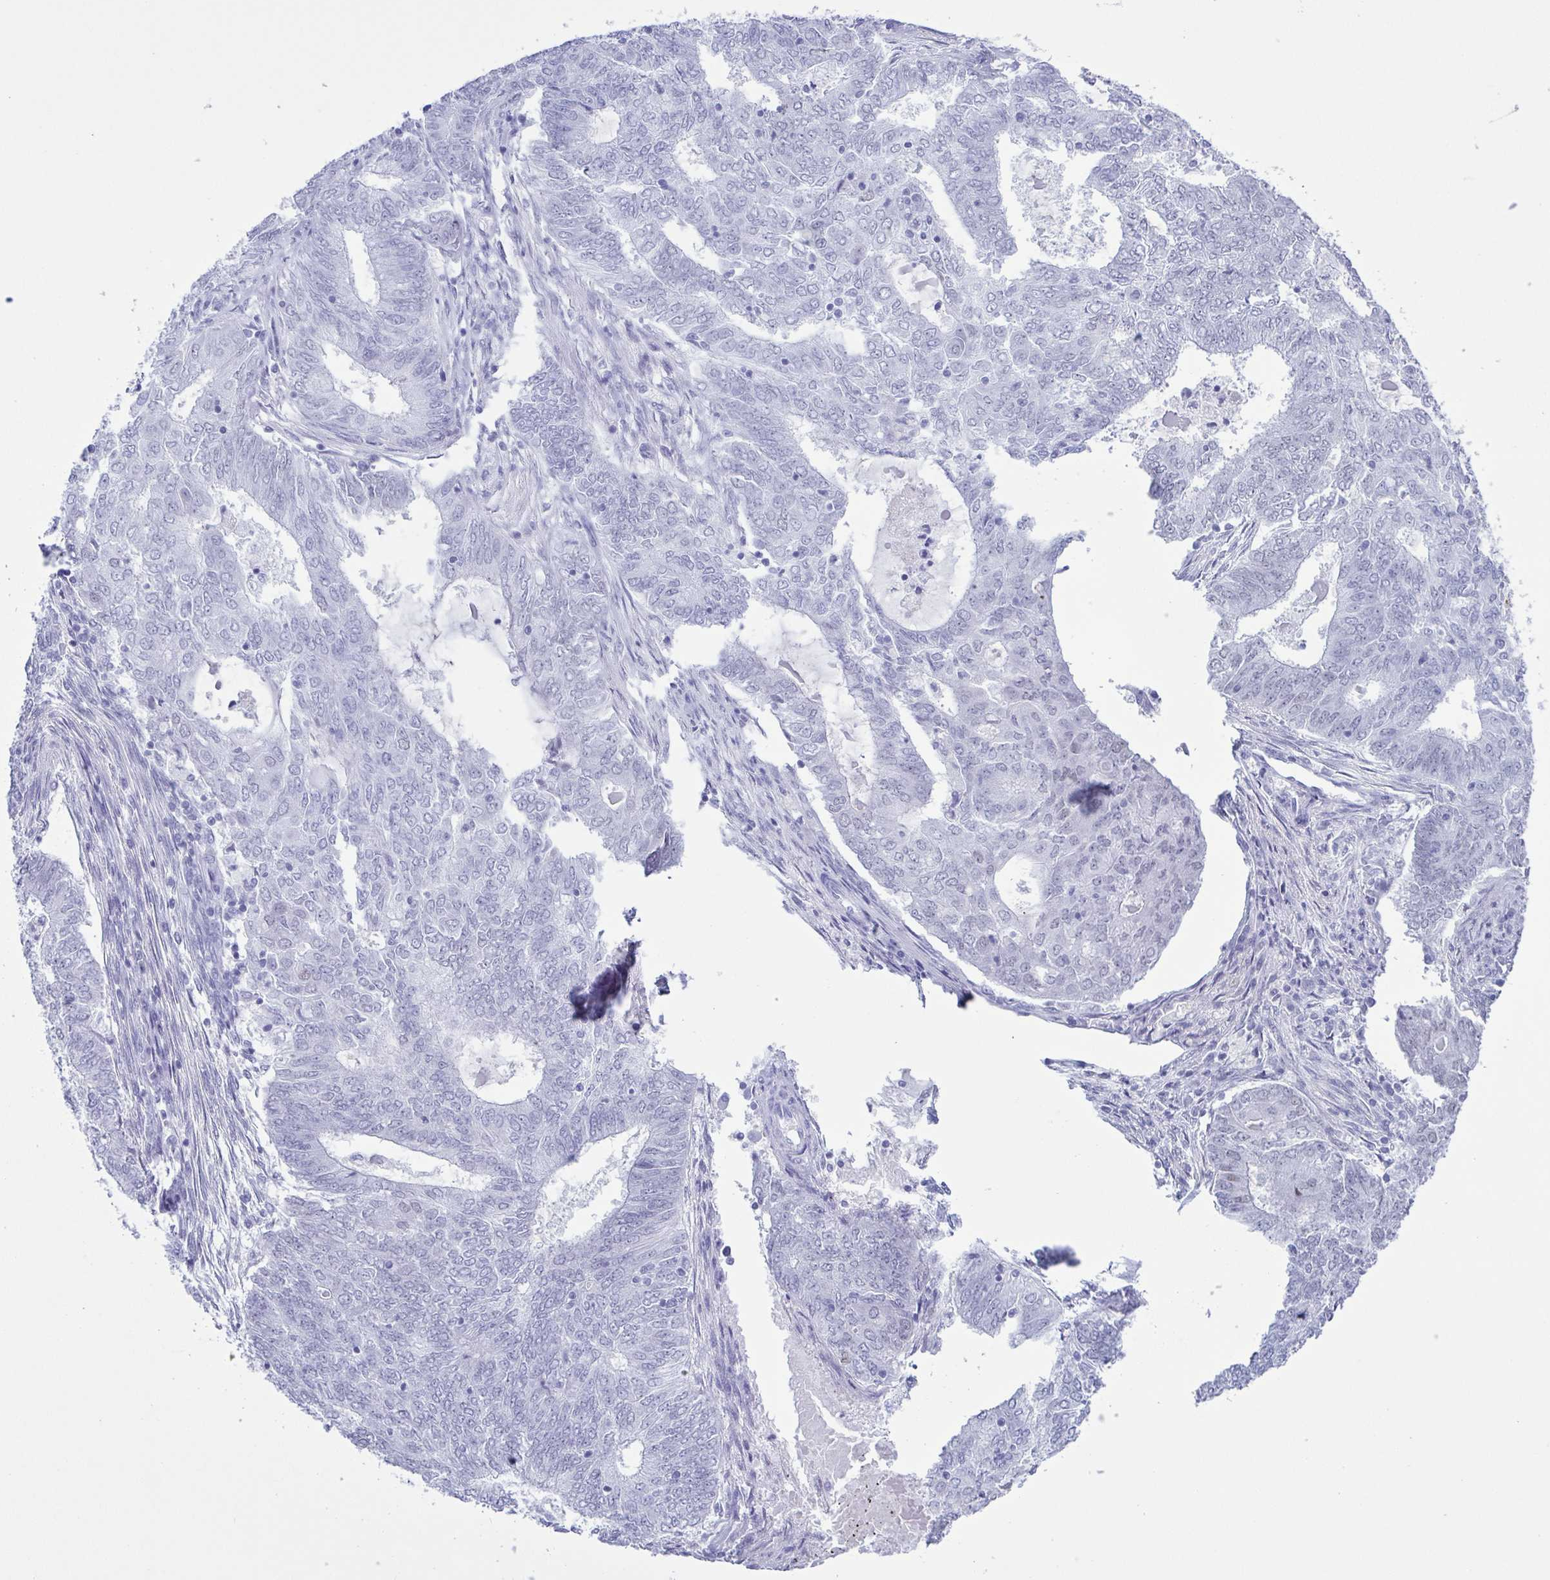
{"staining": {"intensity": "moderate", "quantity": "<25%", "location": "nuclear"}, "tissue": "endometrial cancer", "cell_type": "Tumor cells", "image_type": "cancer", "snomed": [{"axis": "morphology", "description": "Adenocarcinoma, NOS"}, {"axis": "topography", "description": "Endometrium"}], "caption": "Brown immunohistochemical staining in endometrial cancer demonstrates moderate nuclear staining in about <25% of tumor cells. The staining was performed using DAB to visualize the protein expression in brown, while the nuclei were stained in blue with hematoxylin (Magnification: 20x).", "gene": "SUGP2", "patient": {"sex": "female", "age": 62}}